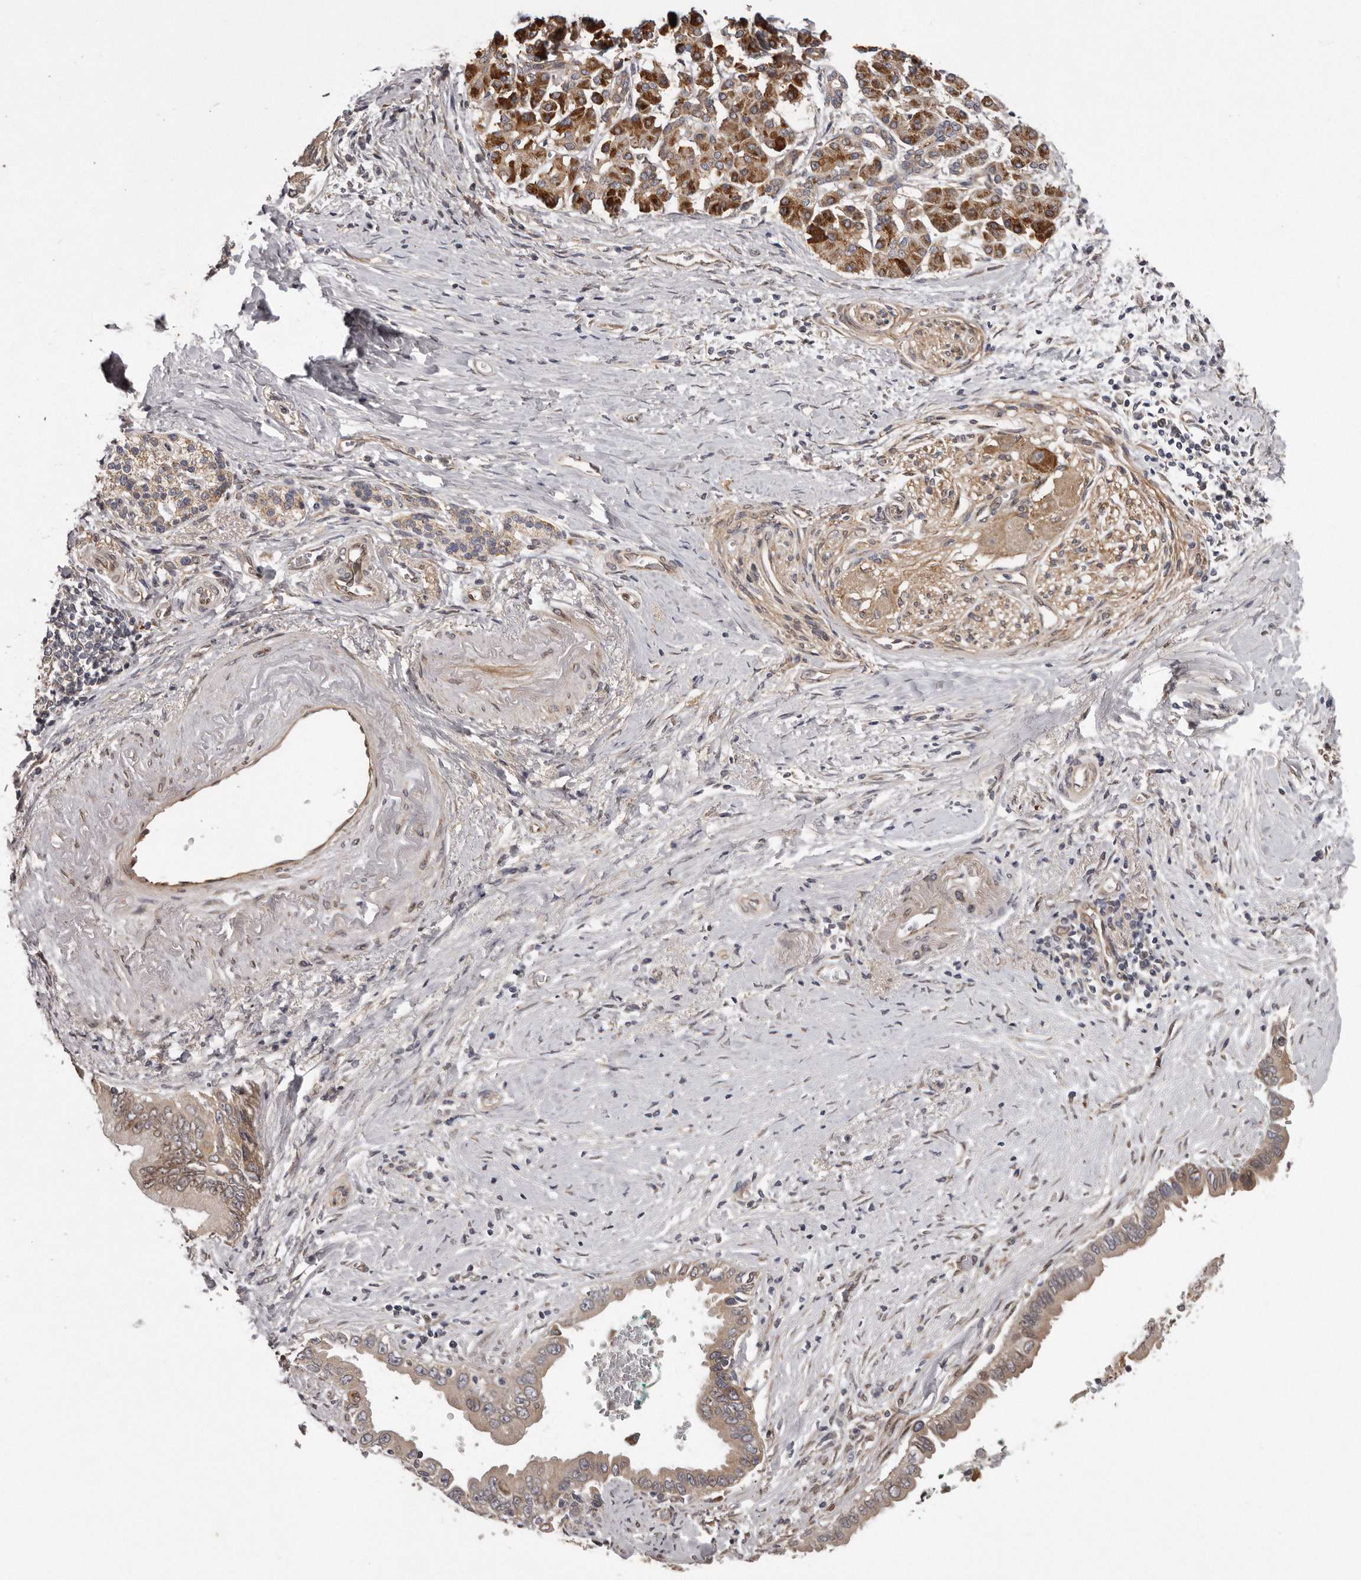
{"staining": {"intensity": "weak", "quantity": ">75%", "location": "cytoplasmic/membranous"}, "tissue": "pancreatic cancer", "cell_type": "Tumor cells", "image_type": "cancer", "snomed": [{"axis": "morphology", "description": "Adenocarcinoma, NOS"}, {"axis": "topography", "description": "Pancreas"}], "caption": "Pancreatic cancer tissue shows weak cytoplasmic/membranous positivity in approximately >75% of tumor cells", "gene": "ARMCX1", "patient": {"sex": "male", "age": 78}}